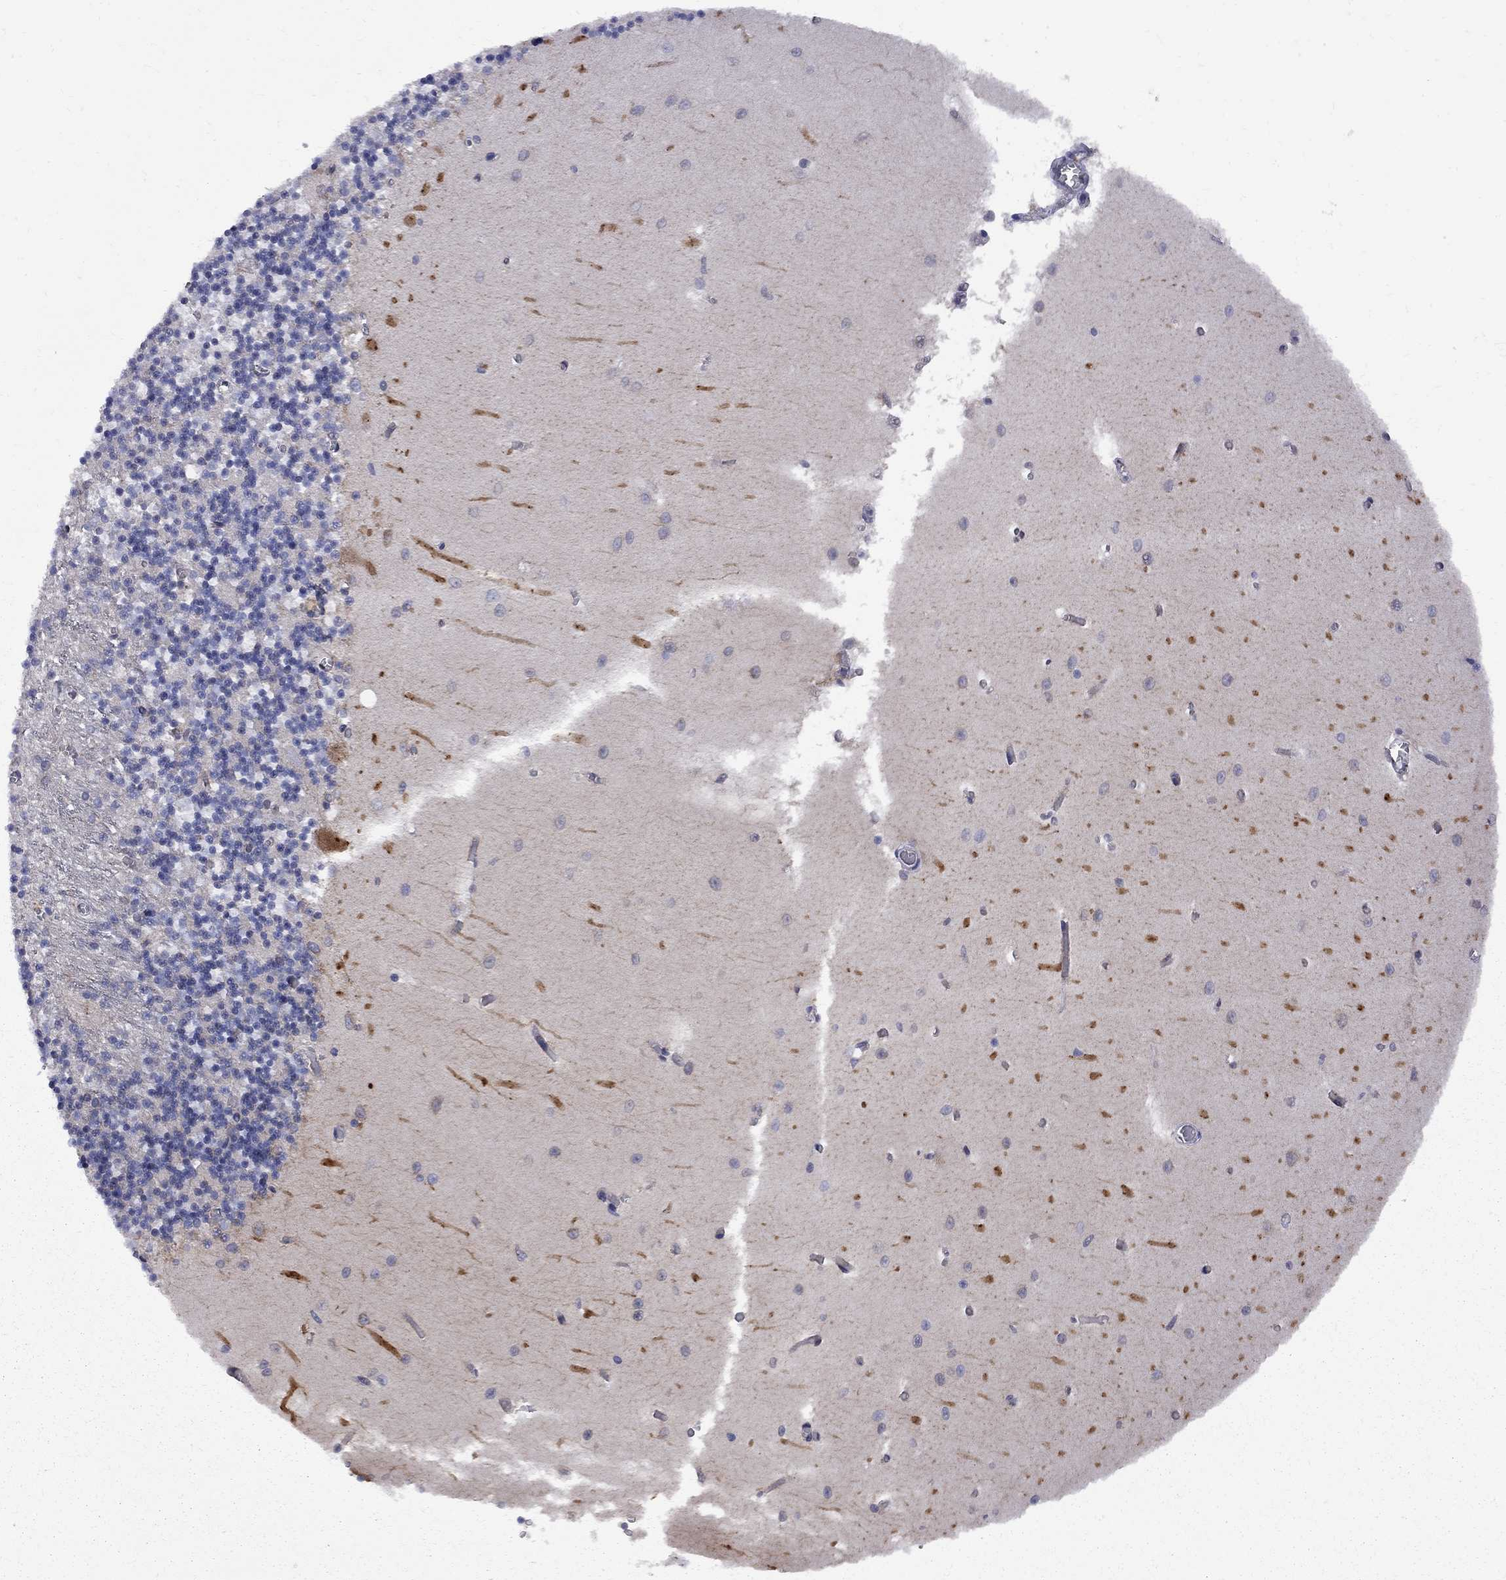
{"staining": {"intensity": "negative", "quantity": "none", "location": "none"}, "tissue": "cerebellum", "cell_type": "Cells in granular layer", "image_type": "normal", "snomed": [{"axis": "morphology", "description": "Normal tissue, NOS"}, {"axis": "topography", "description": "Cerebellum"}], "caption": "An immunohistochemistry image of normal cerebellum is shown. There is no staining in cells in granular layer of cerebellum. (DAB (3,3'-diaminobenzidine) immunohistochemistry with hematoxylin counter stain).", "gene": "MTHFR", "patient": {"sex": "female", "age": 64}}